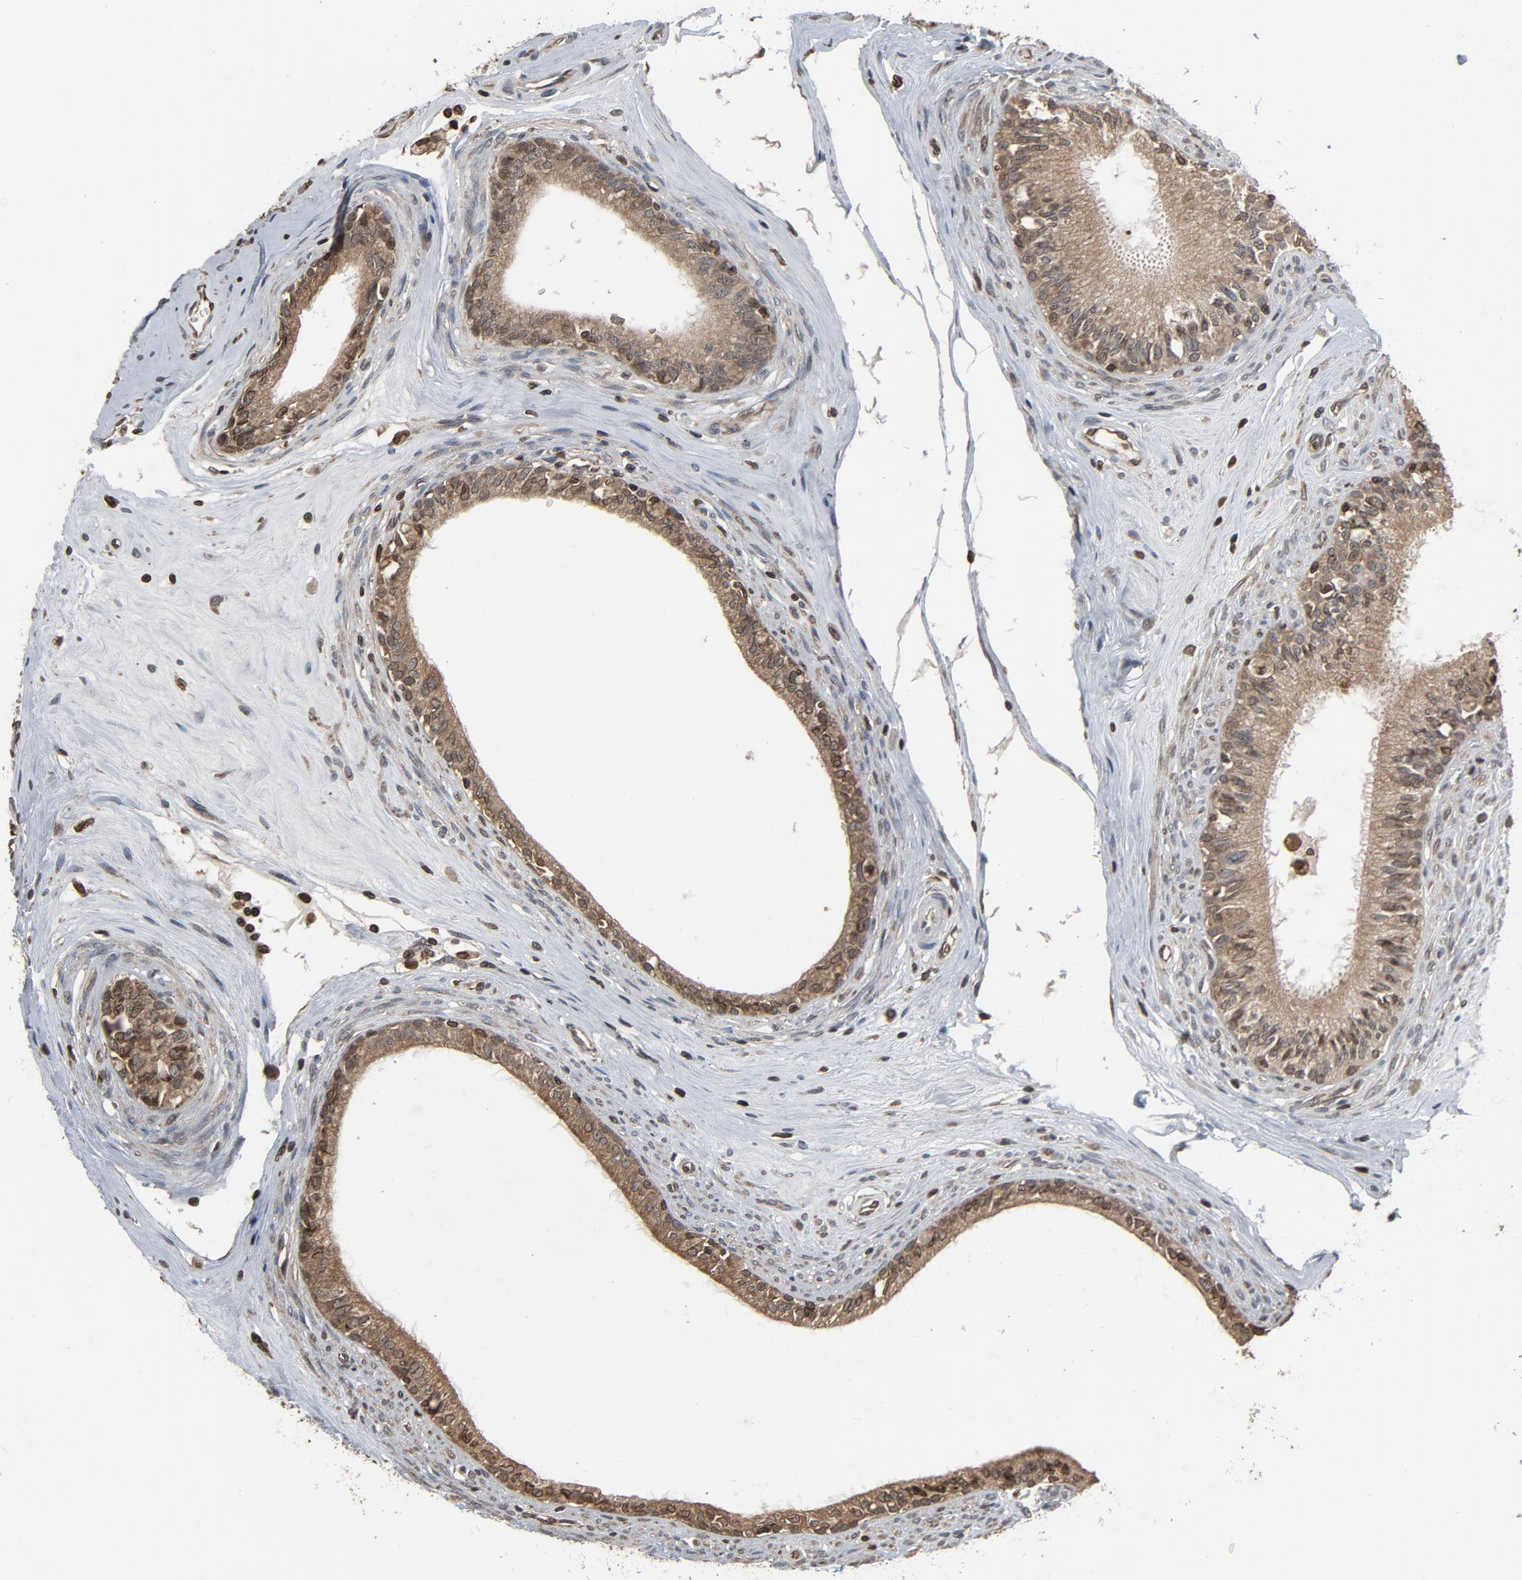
{"staining": {"intensity": "weak", "quantity": "25%-75%", "location": "cytoplasmic/membranous,nuclear"}, "tissue": "epididymis", "cell_type": "Glandular cells", "image_type": "normal", "snomed": [{"axis": "morphology", "description": "Normal tissue, NOS"}, {"axis": "morphology", "description": "Inflammation, NOS"}, {"axis": "topography", "description": "Epididymis"}], "caption": "Benign epididymis exhibits weak cytoplasmic/membranous,nuclear staining in approximately 25%-75% of glandular cells, visualized by immunohistochemistry. (Brightfield microscopy of DAB IHC at high magnification).", "gene": "UBE2D1", "patient": {"sex": "male", "age": 84}}